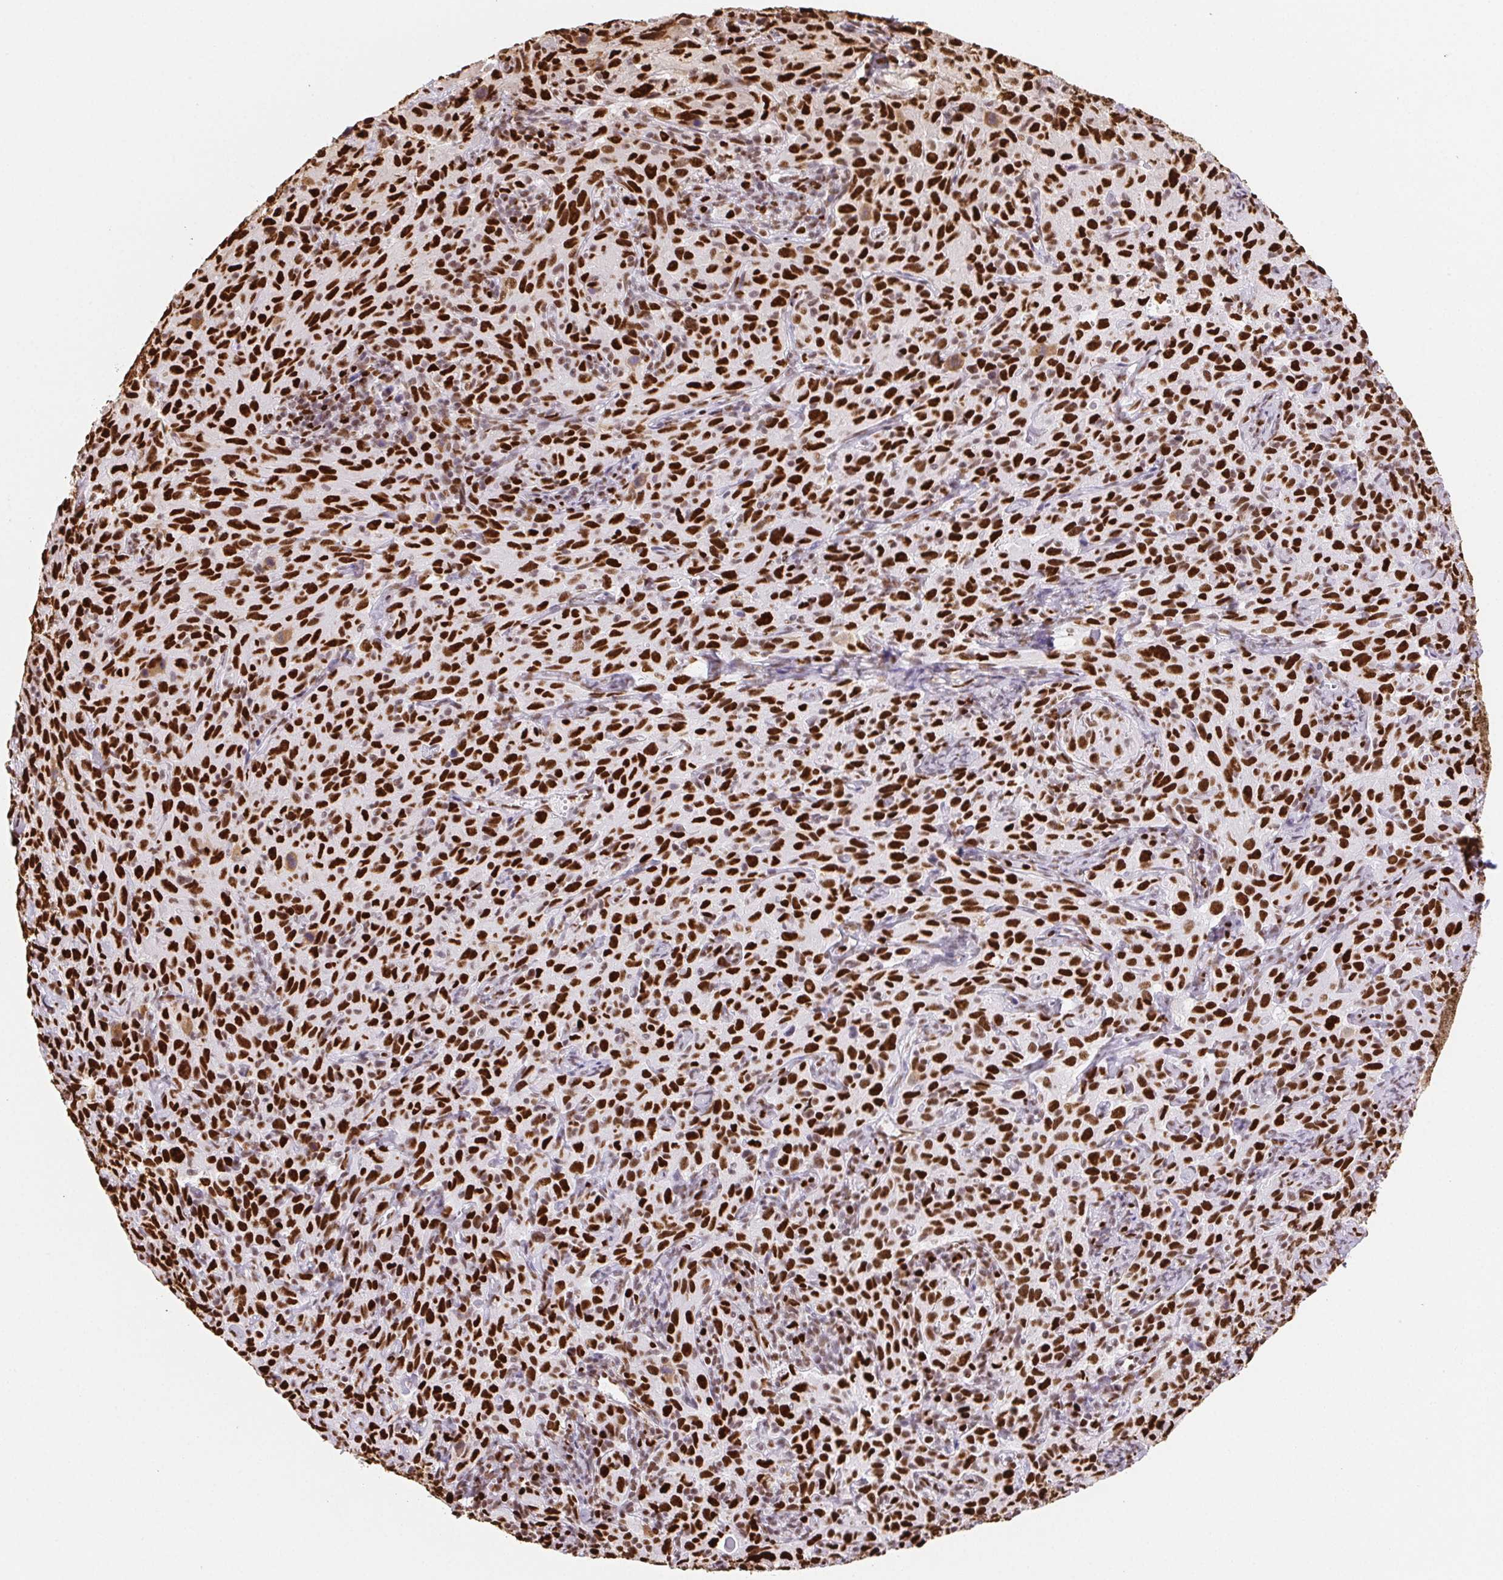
{"staining": {"intensity": "strong", "quantity": ">75%", "location": "nuclear"}, "tissue": "cervical cancer", "cell_type": "Tumor cells", "image_type": "cancer", "snomed": [{"axis": "morphology", "description": "Squamous cell carcinoma, NOS"}, {"axis": "topography", "description": "Cervix"}], "caption": "Protein staining of squamous cell carcinoma (cervical) tissue exhibits strong nuclear expression in approximately >75% of tumor cells.", "gene": "SET", "patient": {"sex": "female", "age": 51}}